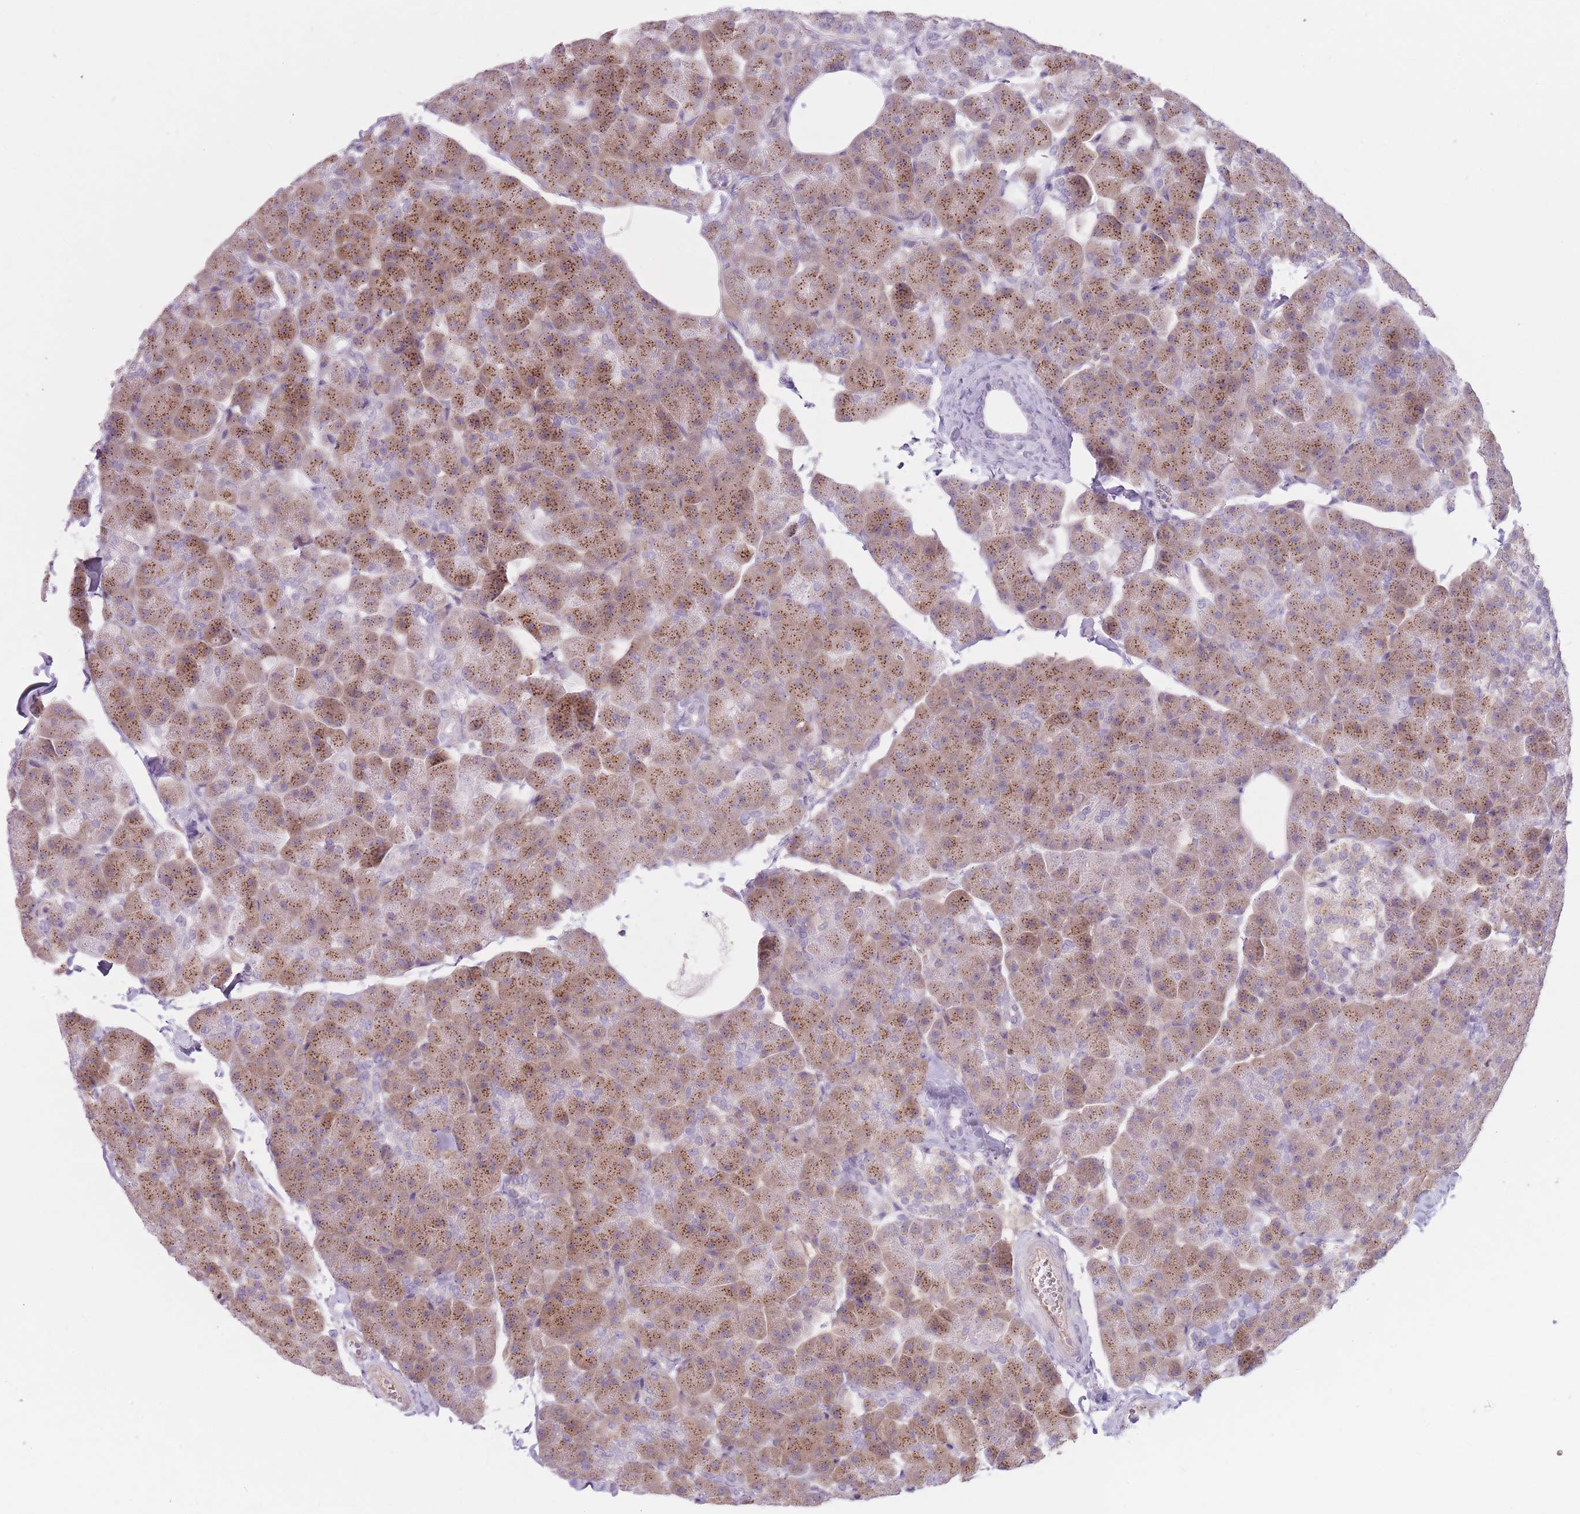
{"staining": {"intensity": "moderate", "quantity": ">75%", "location": "cytoplasmic/membranous"}, "tissue": "pancreas", "cell_type": "Exocrine glandular cells", "image_type": "normal", "snomed": [{"axis": "morphology", "description": "Normal tissue, NOS"}, {"axis": "topography", "description": "Pancreas"}], "caption": "Normal pancreas was stained to show a protein in brown. There is medium levels of moderate cytoplasmic/membranous positivity in about >75% of exocrine glandular cells.", "gene": "PGRMC2", "patient": {"sex": "male", "age": 35}}